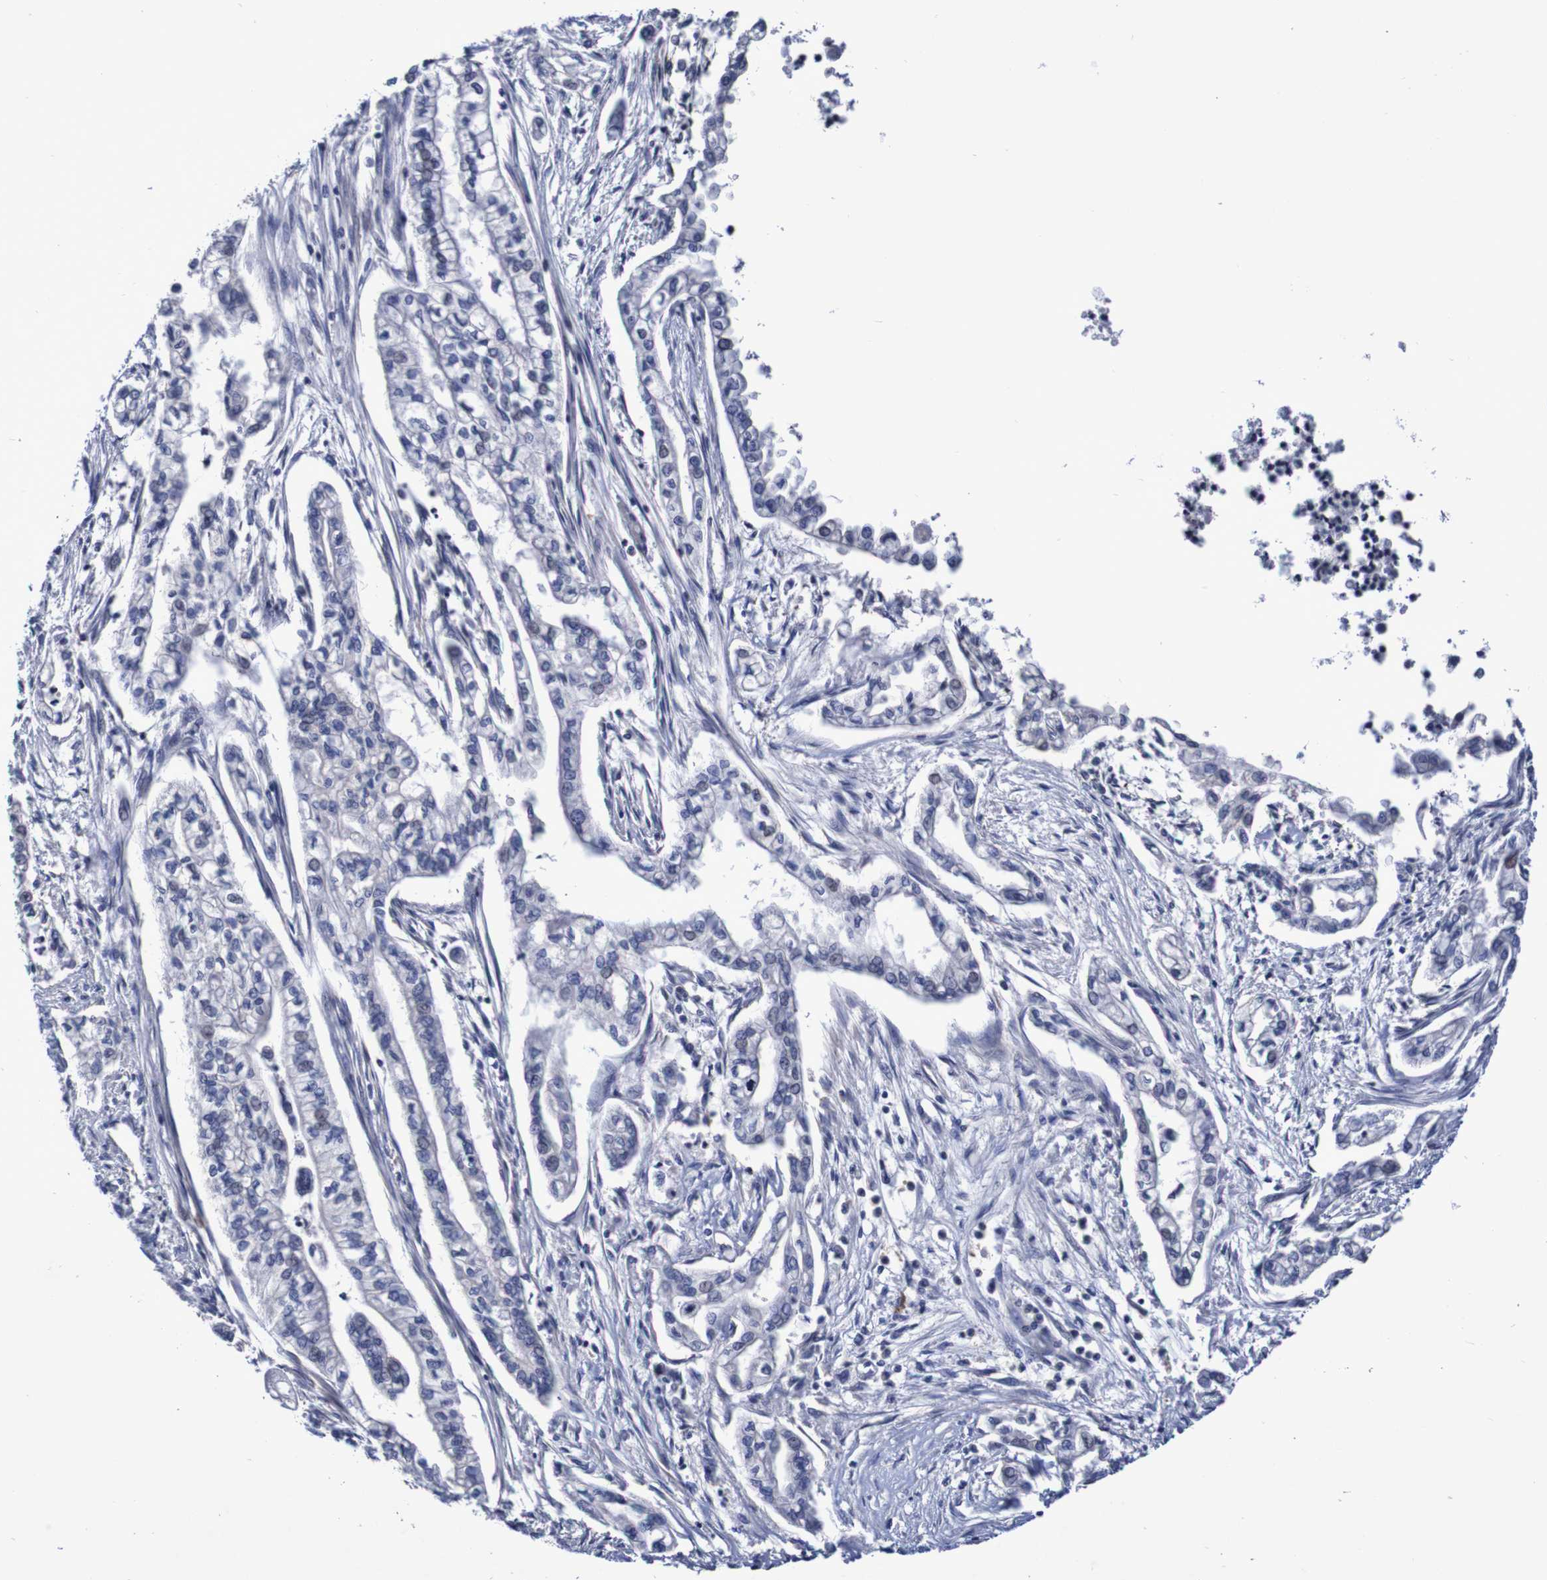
{"staining": {"intensity": "negative", "quantity": "none", "location": "none"}, "tissue": "pancreatic cancer", "cell_type": "Tumor cells", "image_type": "cancer", "snomed": [{"axis": "morphology", "description": "Normal tissue, NOS"}, {"axis": "topography", "description": "Pancreas"}], "caption": "The IHC histopathology image has no significant positivity in tumor cells of pancreatic cancer tissue. The staining was performed using DAB (3,3'-diaminobenzidine) to visualize the protein expression in brown, while the nuclei were stained in blue with hematoxylin (Magnification: 20x).", "gene": "ACVR1C", "patient": {"sex": "male", "age": 42}}